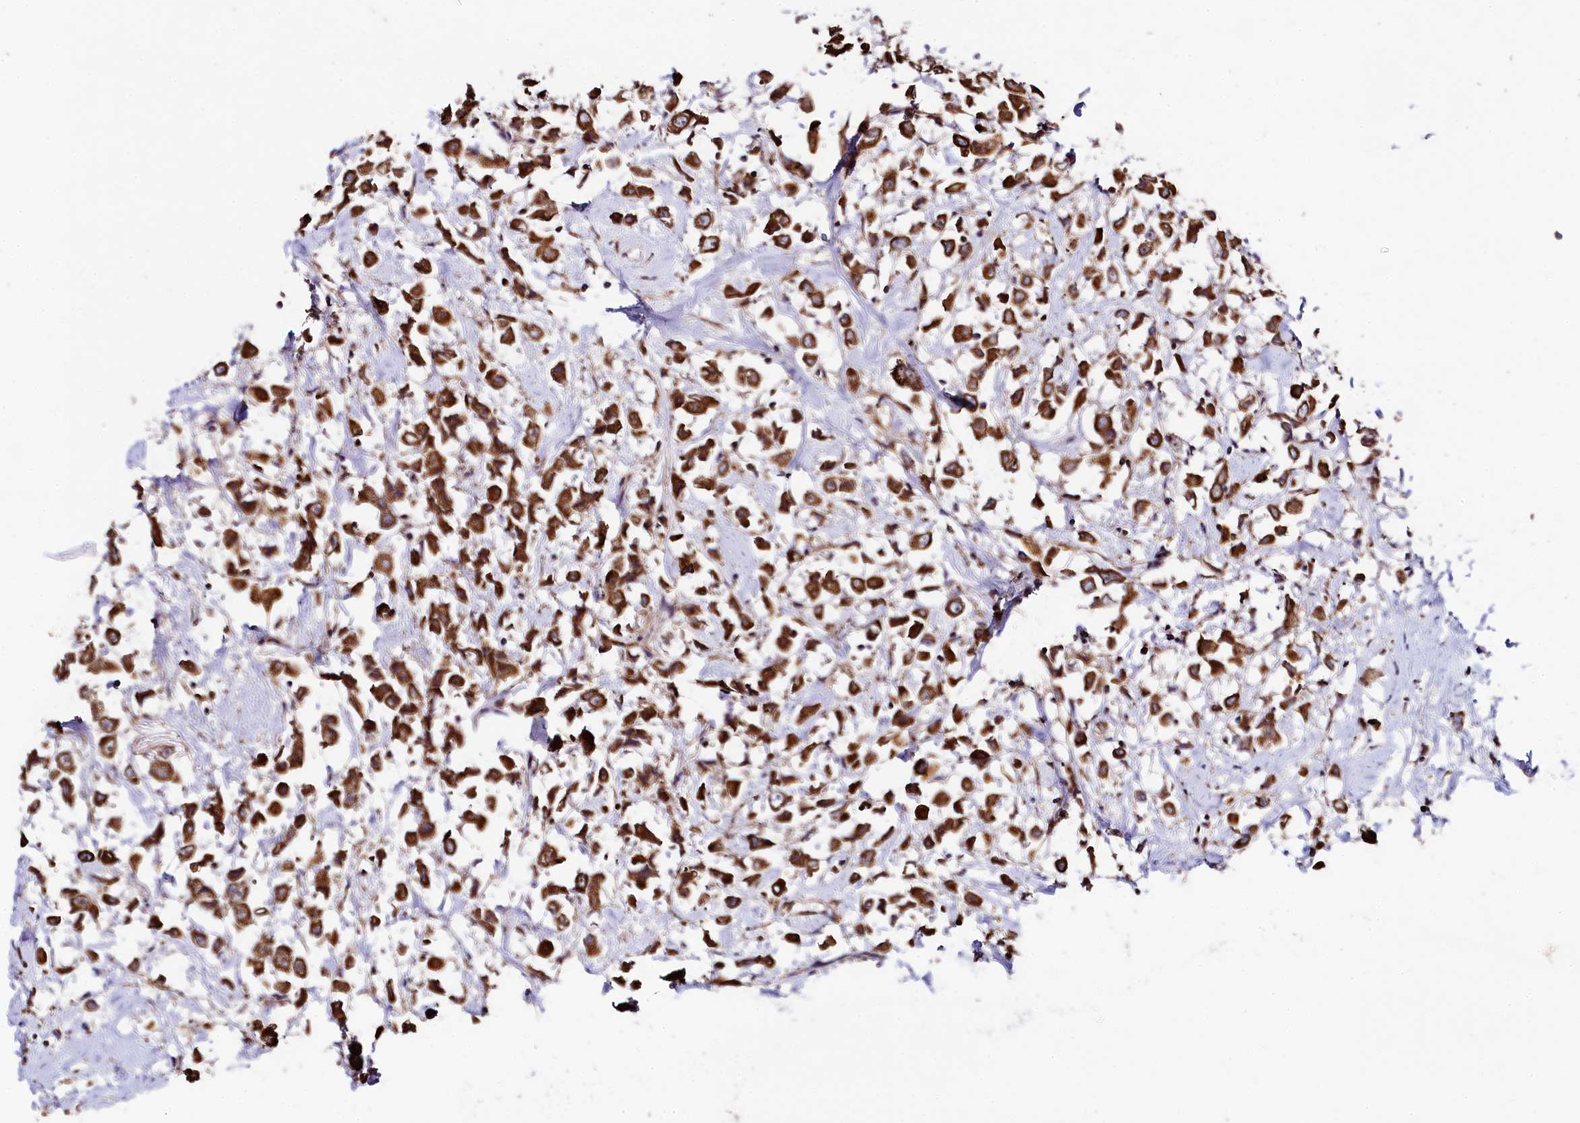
{"staining": {"intensity": "strong", "quantity": ">75%", "location": "cytoplasmic/membranous"}, "tissue": "breast cancer", "cell_type": "Tumor cells", "image_type": "cancer", "snomed": [{"axis": "morphology", "description": "Duct carcinoma"}, {"axis": "topography", "description": "Breast"}], "caption": "Approximately >75% of tumor cells in breast cancer (intraductal carcinoma) display strong cytoplasmic/membranous protein positivity as visualized by brown immunohistochemical staining.", "gene": "CLYBL", "patient": {"sex": "female", "age": 61}}